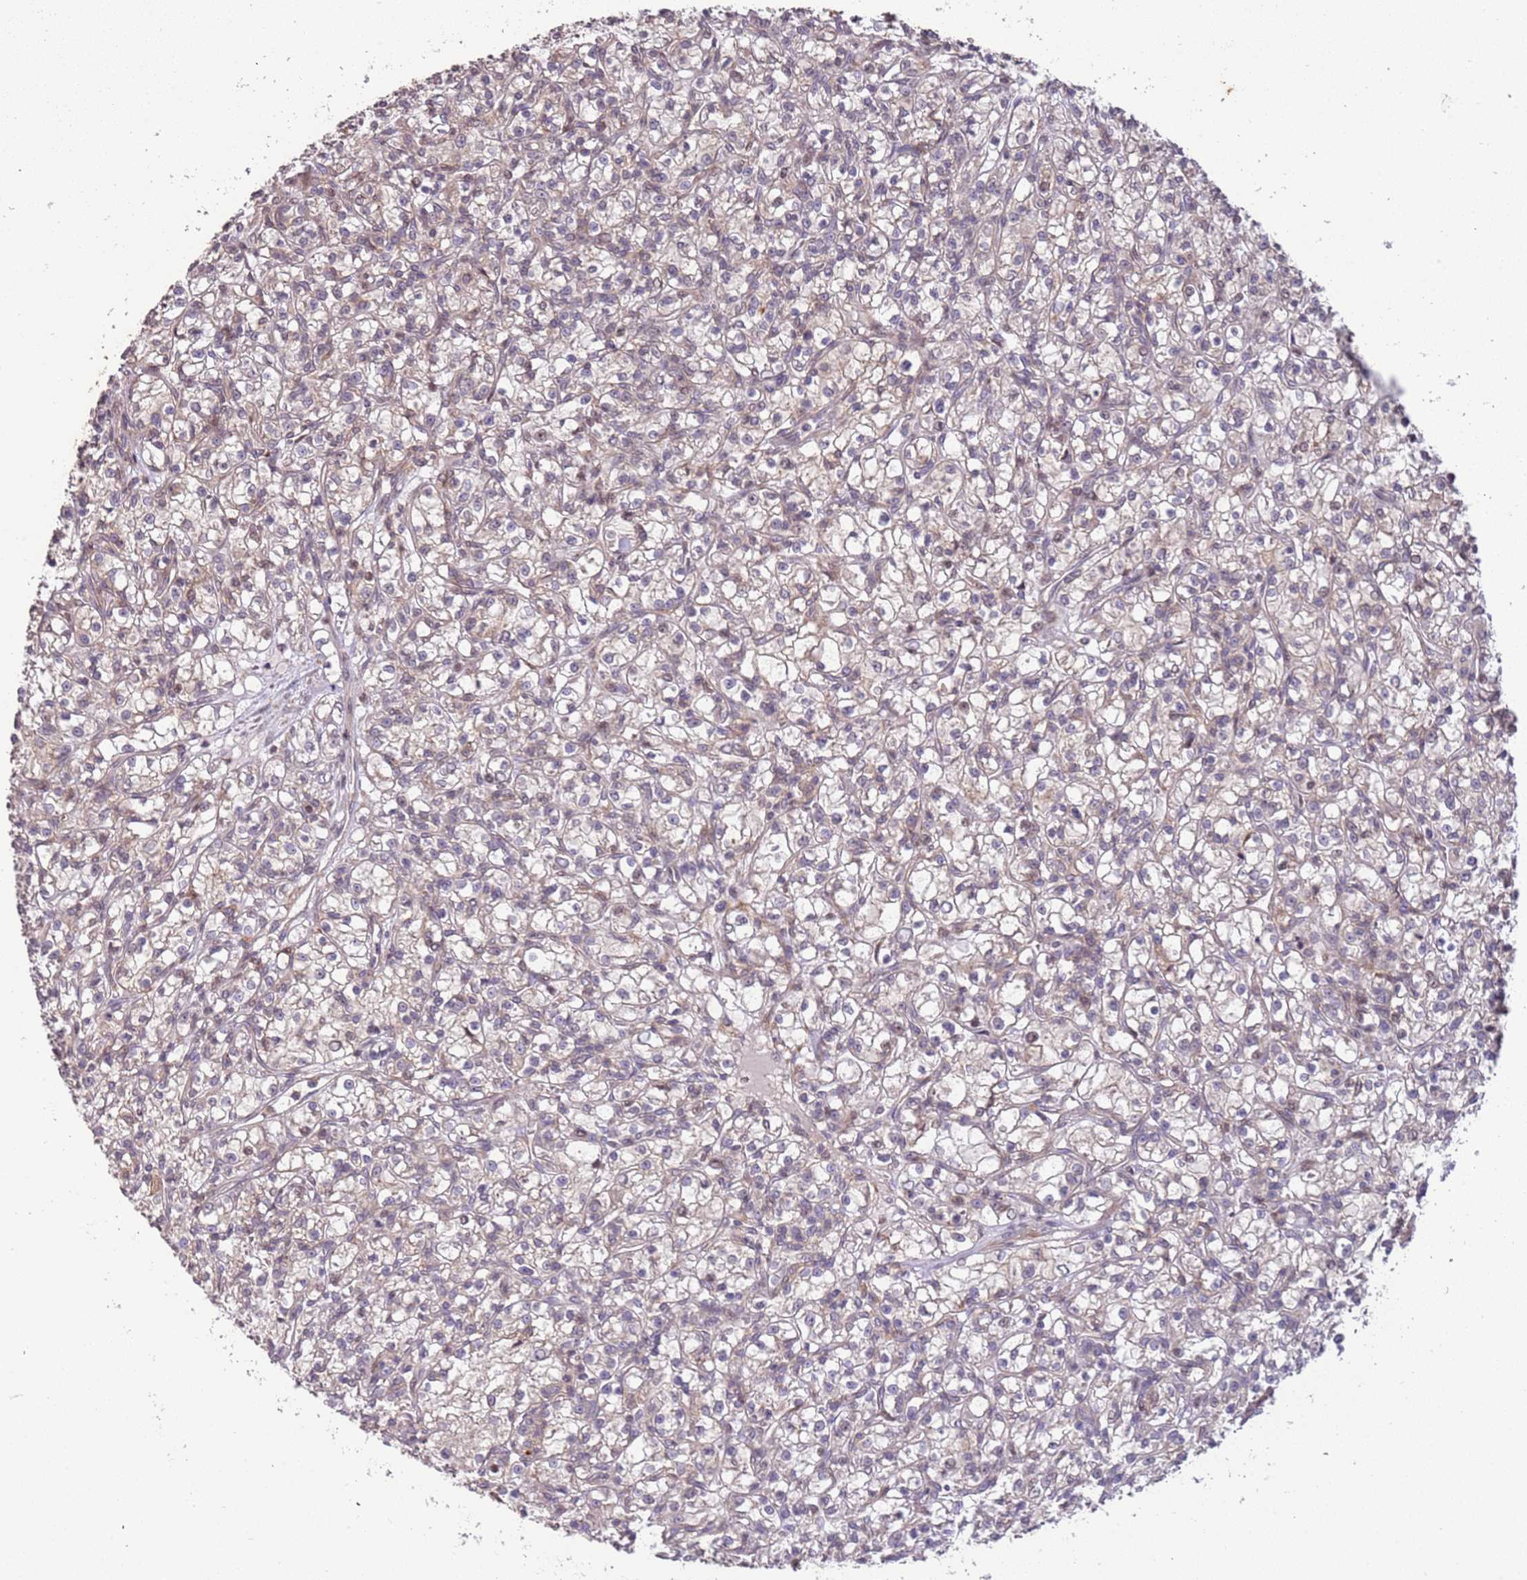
{"staining": {"intensity": "negative", "quantity": "none", "location": "none"}, "tissue": "renal cancer", "cell_type": "Tumor cells", "image_type": "cancer", "snomed": [{"axis": "morphology", "description": "Adenocarcinoma, NOS"}, {"axis": "topography", "description": "Kidney"}], "caption": "Immunohistochemical staining of human adenocarcinoma (renal) reveals no significant staining in tumor cells.", "gene": "SLC16A4", "patient": {"sex": "female", "age": 59}}